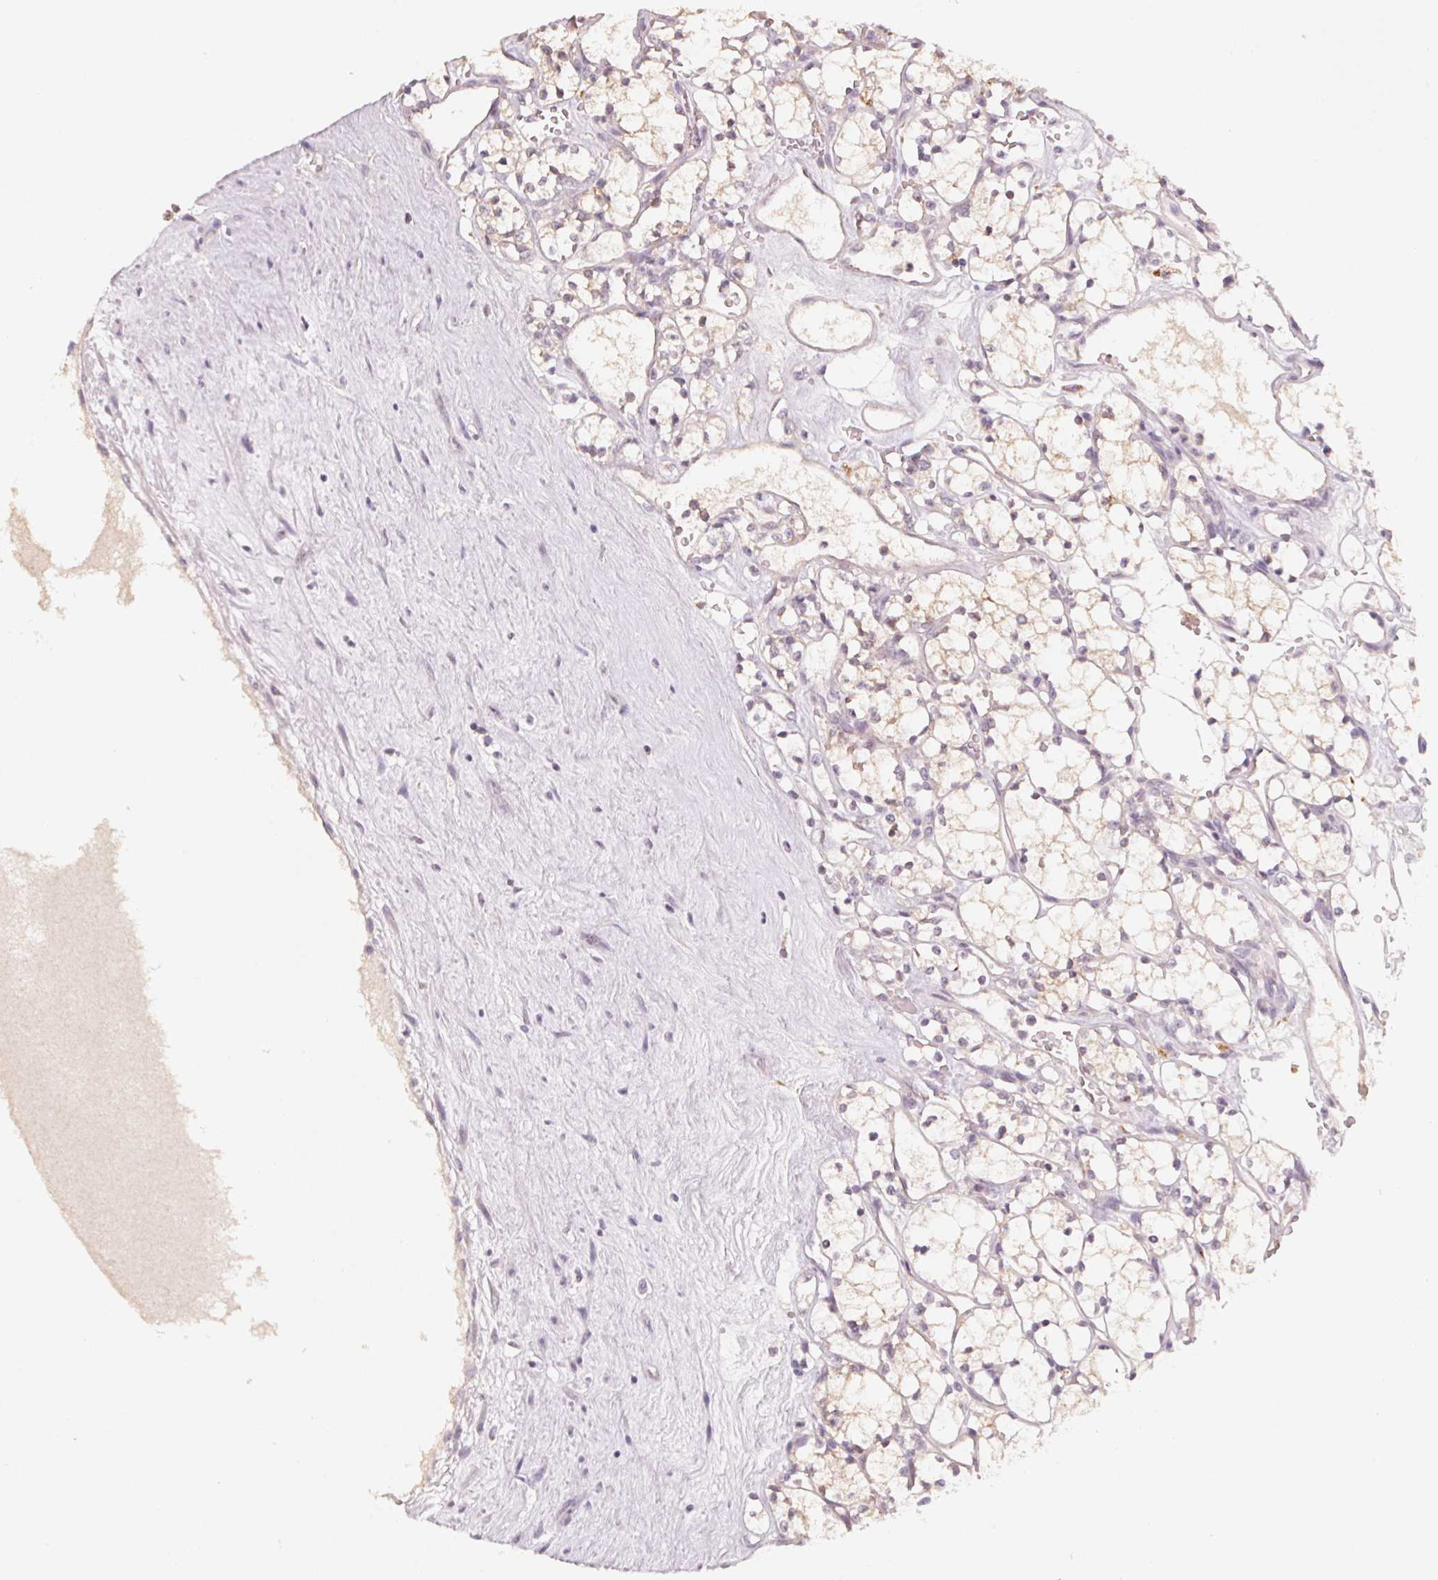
{"staining": {"intensity": "weak", "quantity": "<25%", "location": "cytoplasmic/membranous"}, "tissue": "renal cancer", "cell_type": "Tumor cells", "image_type": "cancer", "snomed": [{"axis": "morphology", "description": "Adenocarcinoma, NOS"}, {"axis": "topography", "description": "Kidney"}], "caption": "An immunohistochemistry (IHC) image of adenocarcinoma (renal) is shown. There is no staining in tumor cells of adenocarcinoma (renal).", "gene": "TREH", "patient": {"sex": "female", "age": 69}}